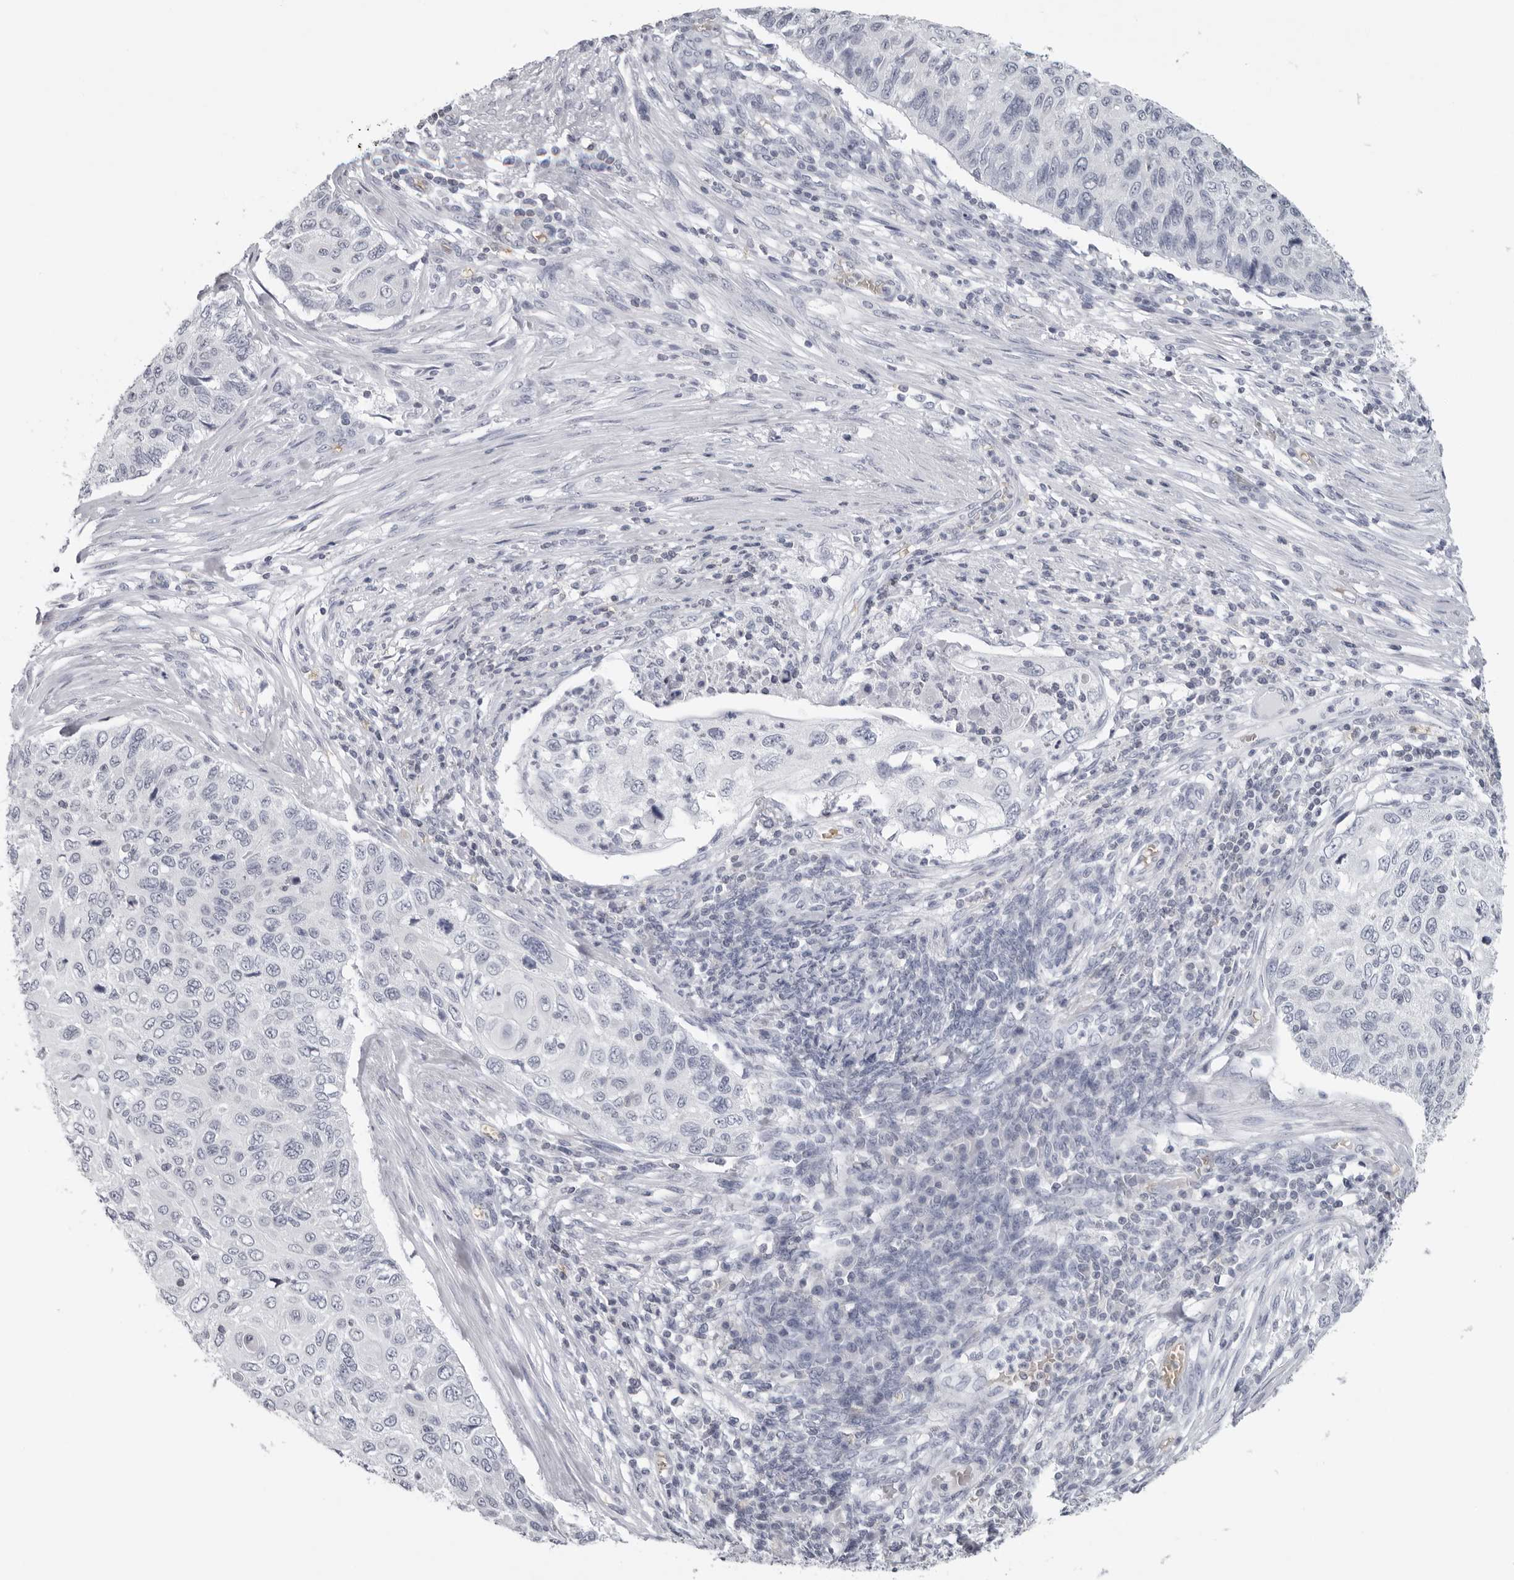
{"staining": {"intensity": "negative", "quantity": "none", "location": "none"}, "tissue": "cervical cancer", "cell_type": "Tumor cells", "image_type": "cancer", "snomed": [{"axis": "morphology", "description": "Squamous cell carcinoma, NOS"}, {"axis": "topography", "description": "Cervix"}], "caption": "A photomicrograph of cervical squamous cell carcinoma stained for a protein exhibits no brown staining in tumor cells.", "gene": "EPB41", "patient": {"sex": "female", "age": 70}}